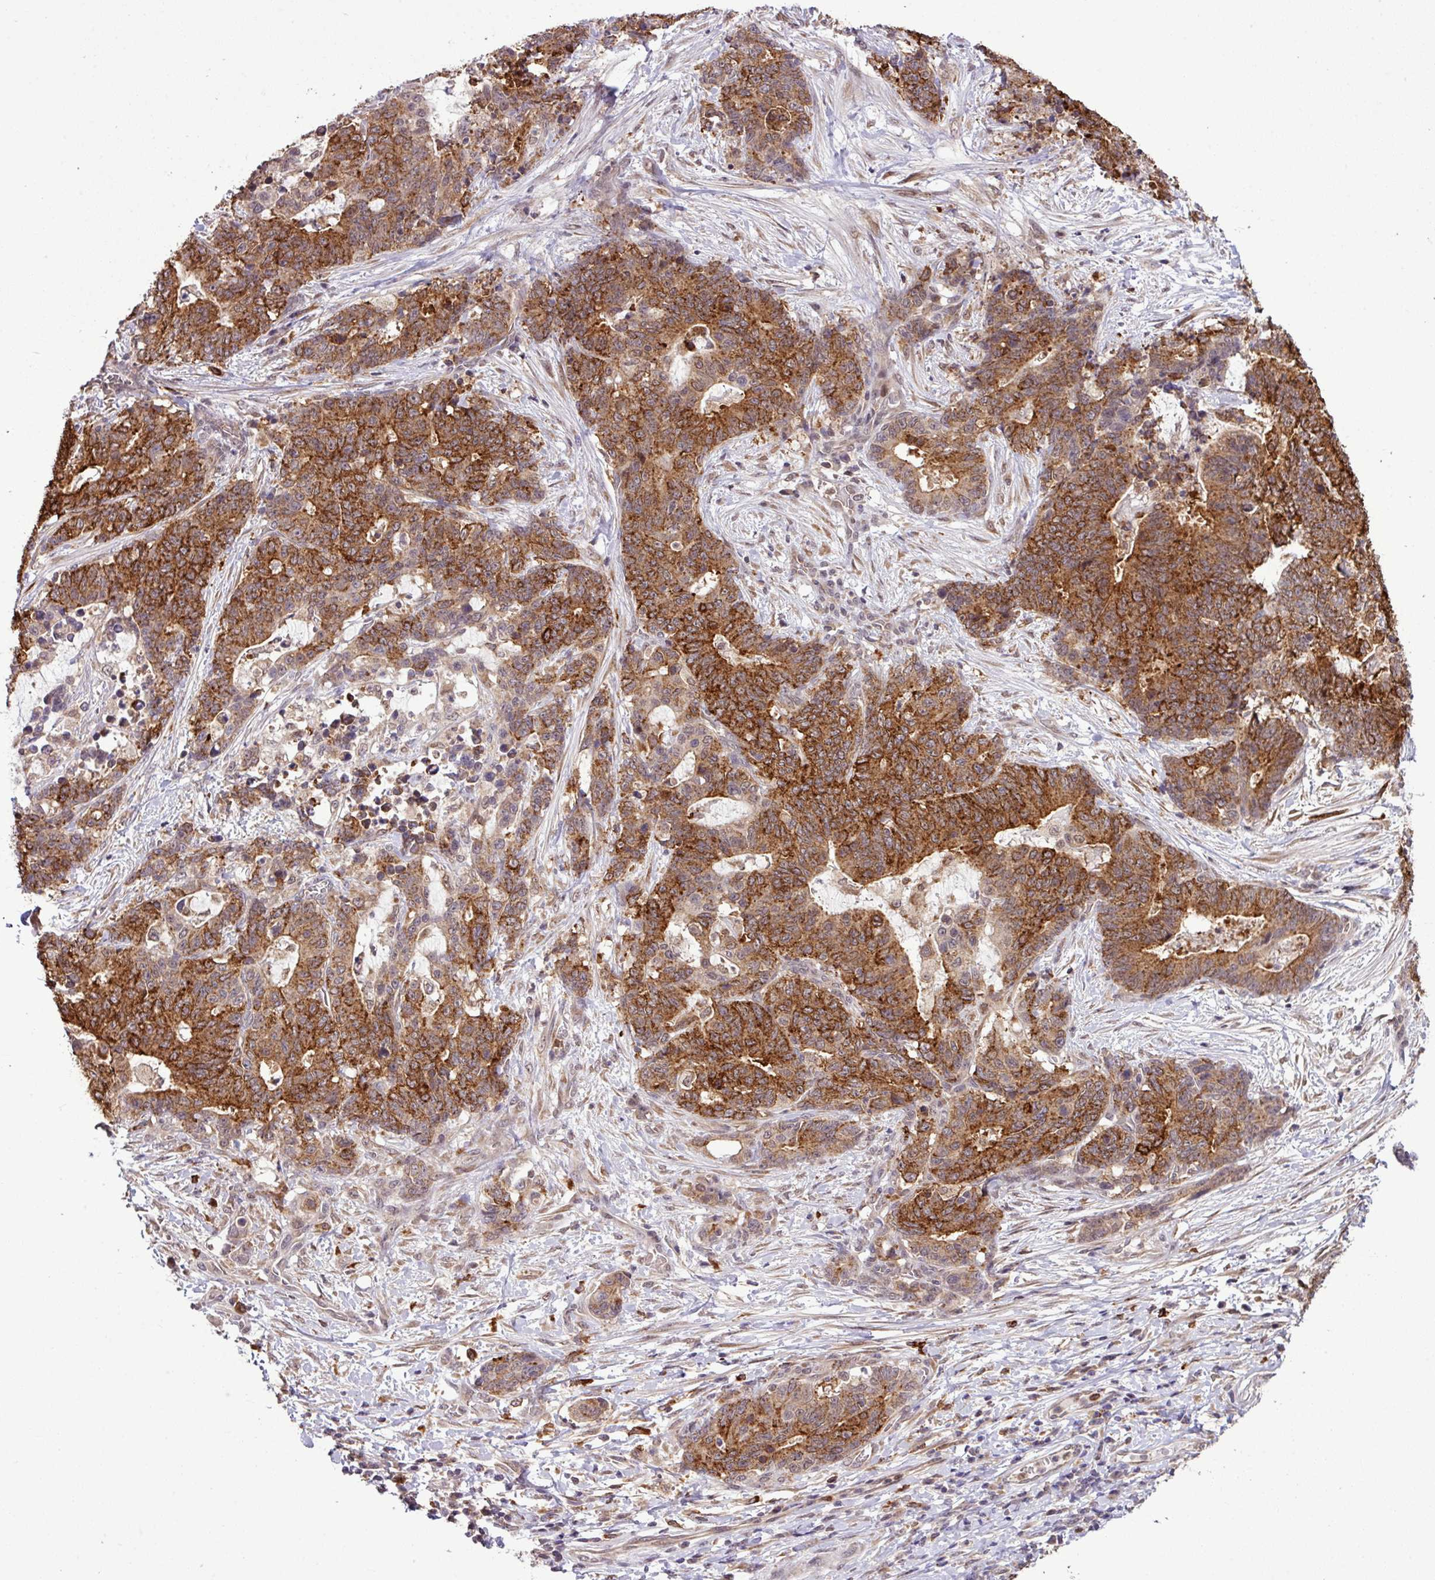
{"staining": {"intensity": "strong", "quantity": ">75%", "location": "cytoplasmic/membranous"}, "tissue": "stomach cancer", "cell_type": "Tumor cells", "image_type": "cancer", "snomed": [{"axis": "morphology", "description": "Normal tissue, NOS"}, {"axis": "morphology", "description": "Adenocarcinoma, NOS"}, {"axis": "topography", "description": "Stomach"}], "caption": "Tumor cells reveal strong cytoplasmic/membranous staining in about >75% of cells in stomach cancer. (Brightfield microscopy of DAB IHC at high magnification).", "gene": "SMCO4", "patient": {"sex": "female", "age": 64}}